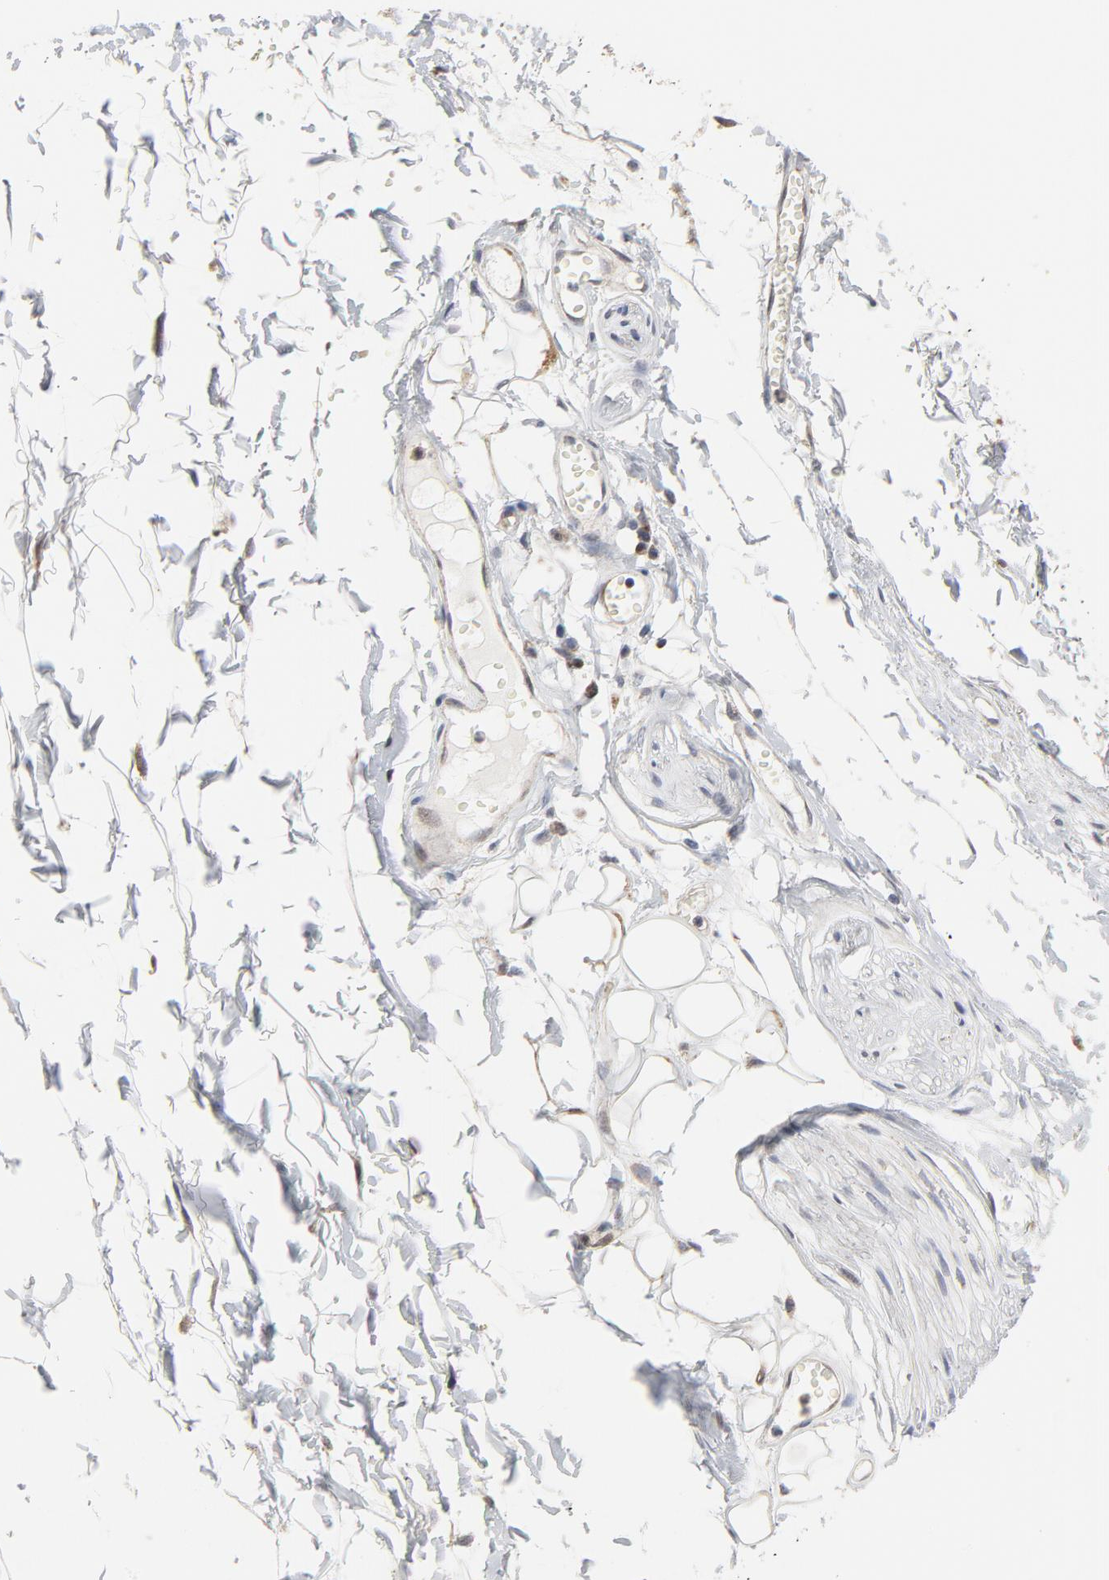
{"staining": {"intensity": "moderate", "quantity": ">75%", "location": "cytoplasmic/membranous"}, "tissue": "adipose tissue", "cell_type": "Adipocytes", "image_type": "normal", "snomed": [{"axis": "morphology", "description": "Normal tissue, NOS"}, {"axis": "morphology", "description": "Inflammation, NOS"}, {"axis": "topography", "description": "Vascular tissue"}, {"axis": "topography", "description": "Salivary gland"}], "caption": "Moderate cytoplasmic/membranous protein expression is appreciated in about >75% of adipocytes in adipose tissue.", "gene": "RAPGEF4", "patient": {"sex": "female", "age": 75}}